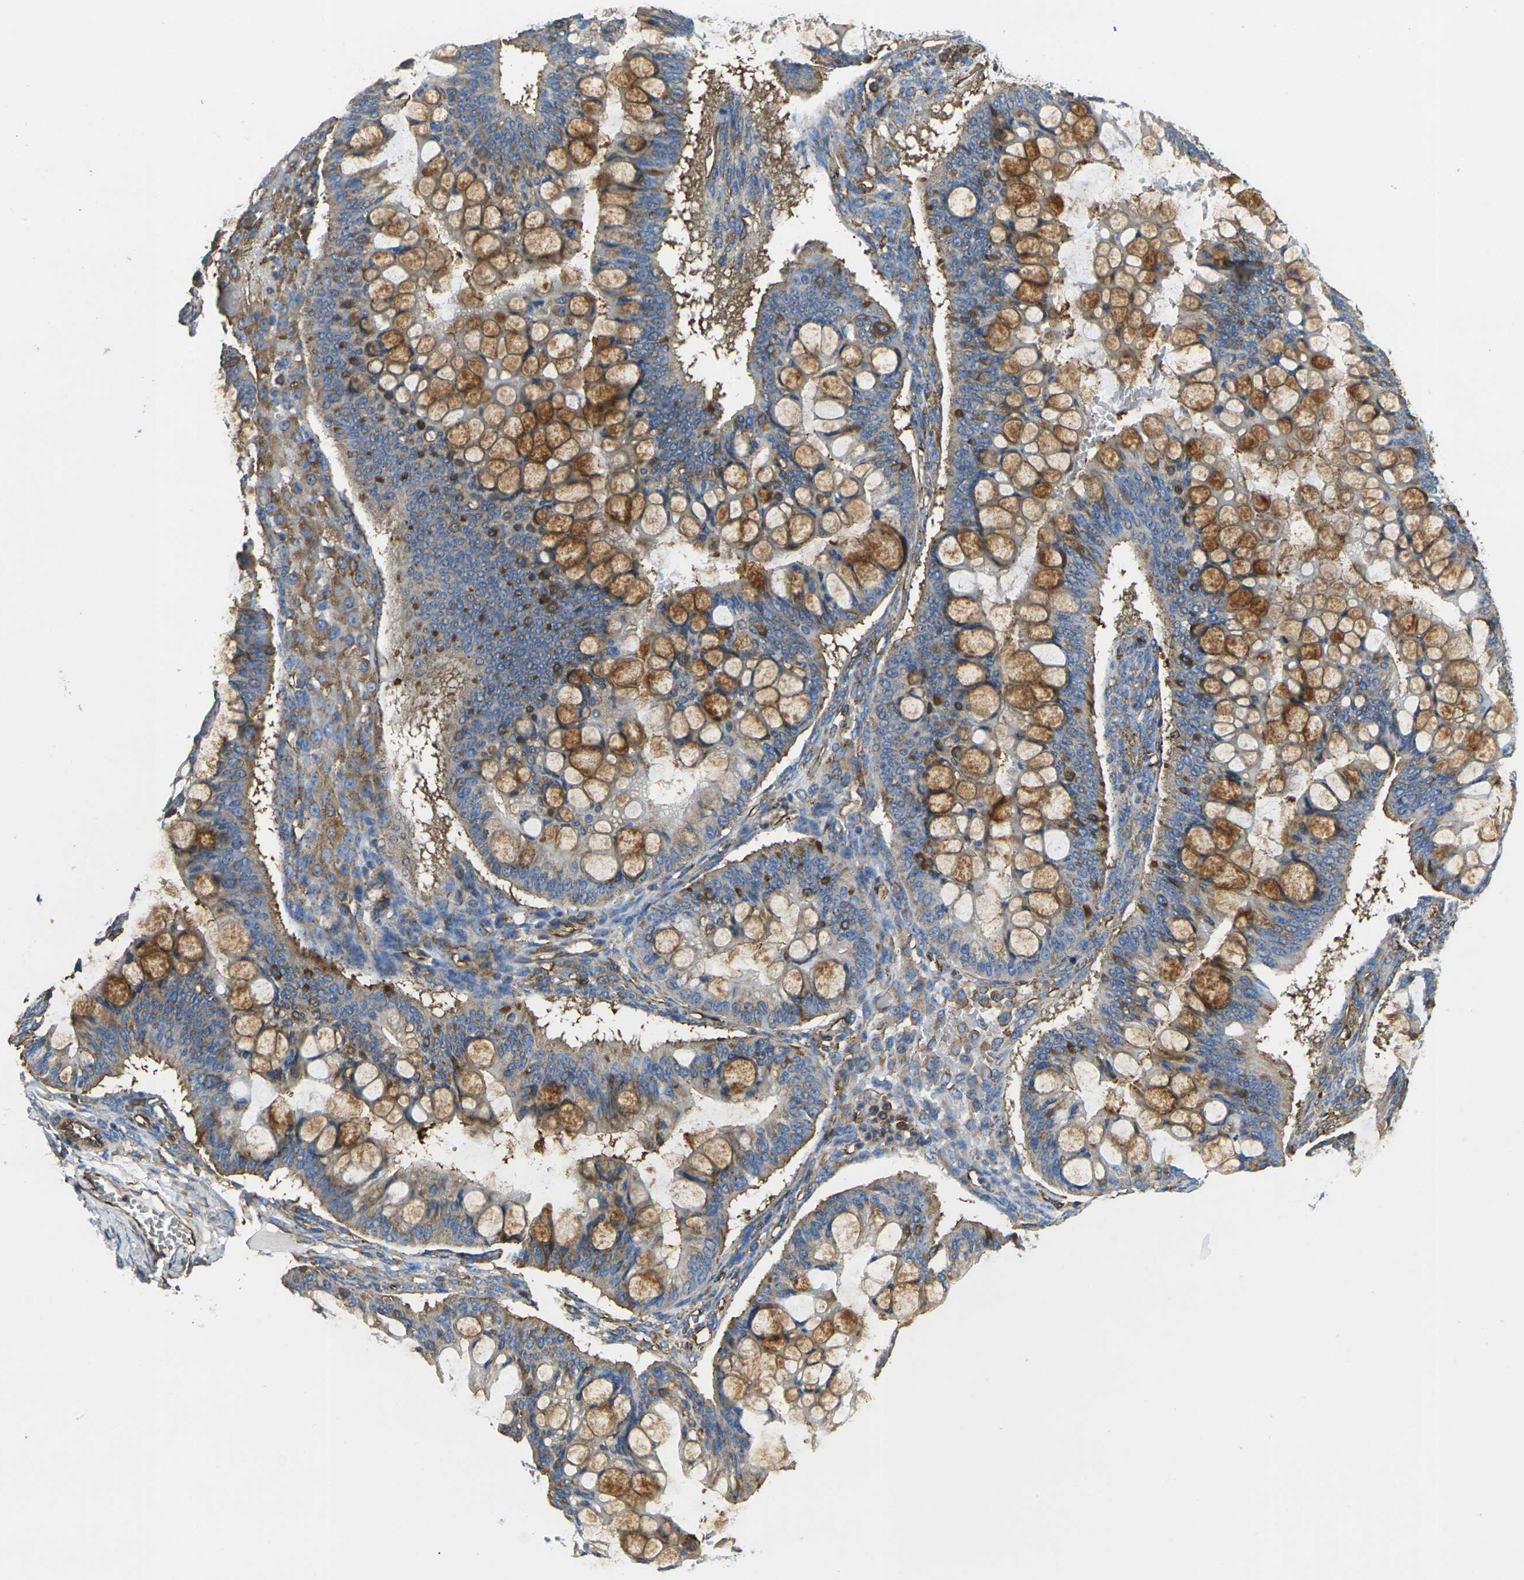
{"staining": {"intensity": "moderate", "quantity": ">75%", "location": "cytoplasmic/membranous"}, "tissue": "ovarian cancer", "cell_type": "Tumor cells", "image_type": "cancer", "snomed": [{"axis": "morphology", "description": "Cystadenocarcinoma, mucinous, NOS"}, {"axis": "topography", "description": "Ovary"}], "caption": "DAB immunohistochemical staining of human ovarian mucinous cystadenocarcinoma reveals moderate cytoplasmic/membranous protein staining in about >75% of tumor cells.", "gene": "FAM110D", "patient": {"sex": "female", "age": 73}}